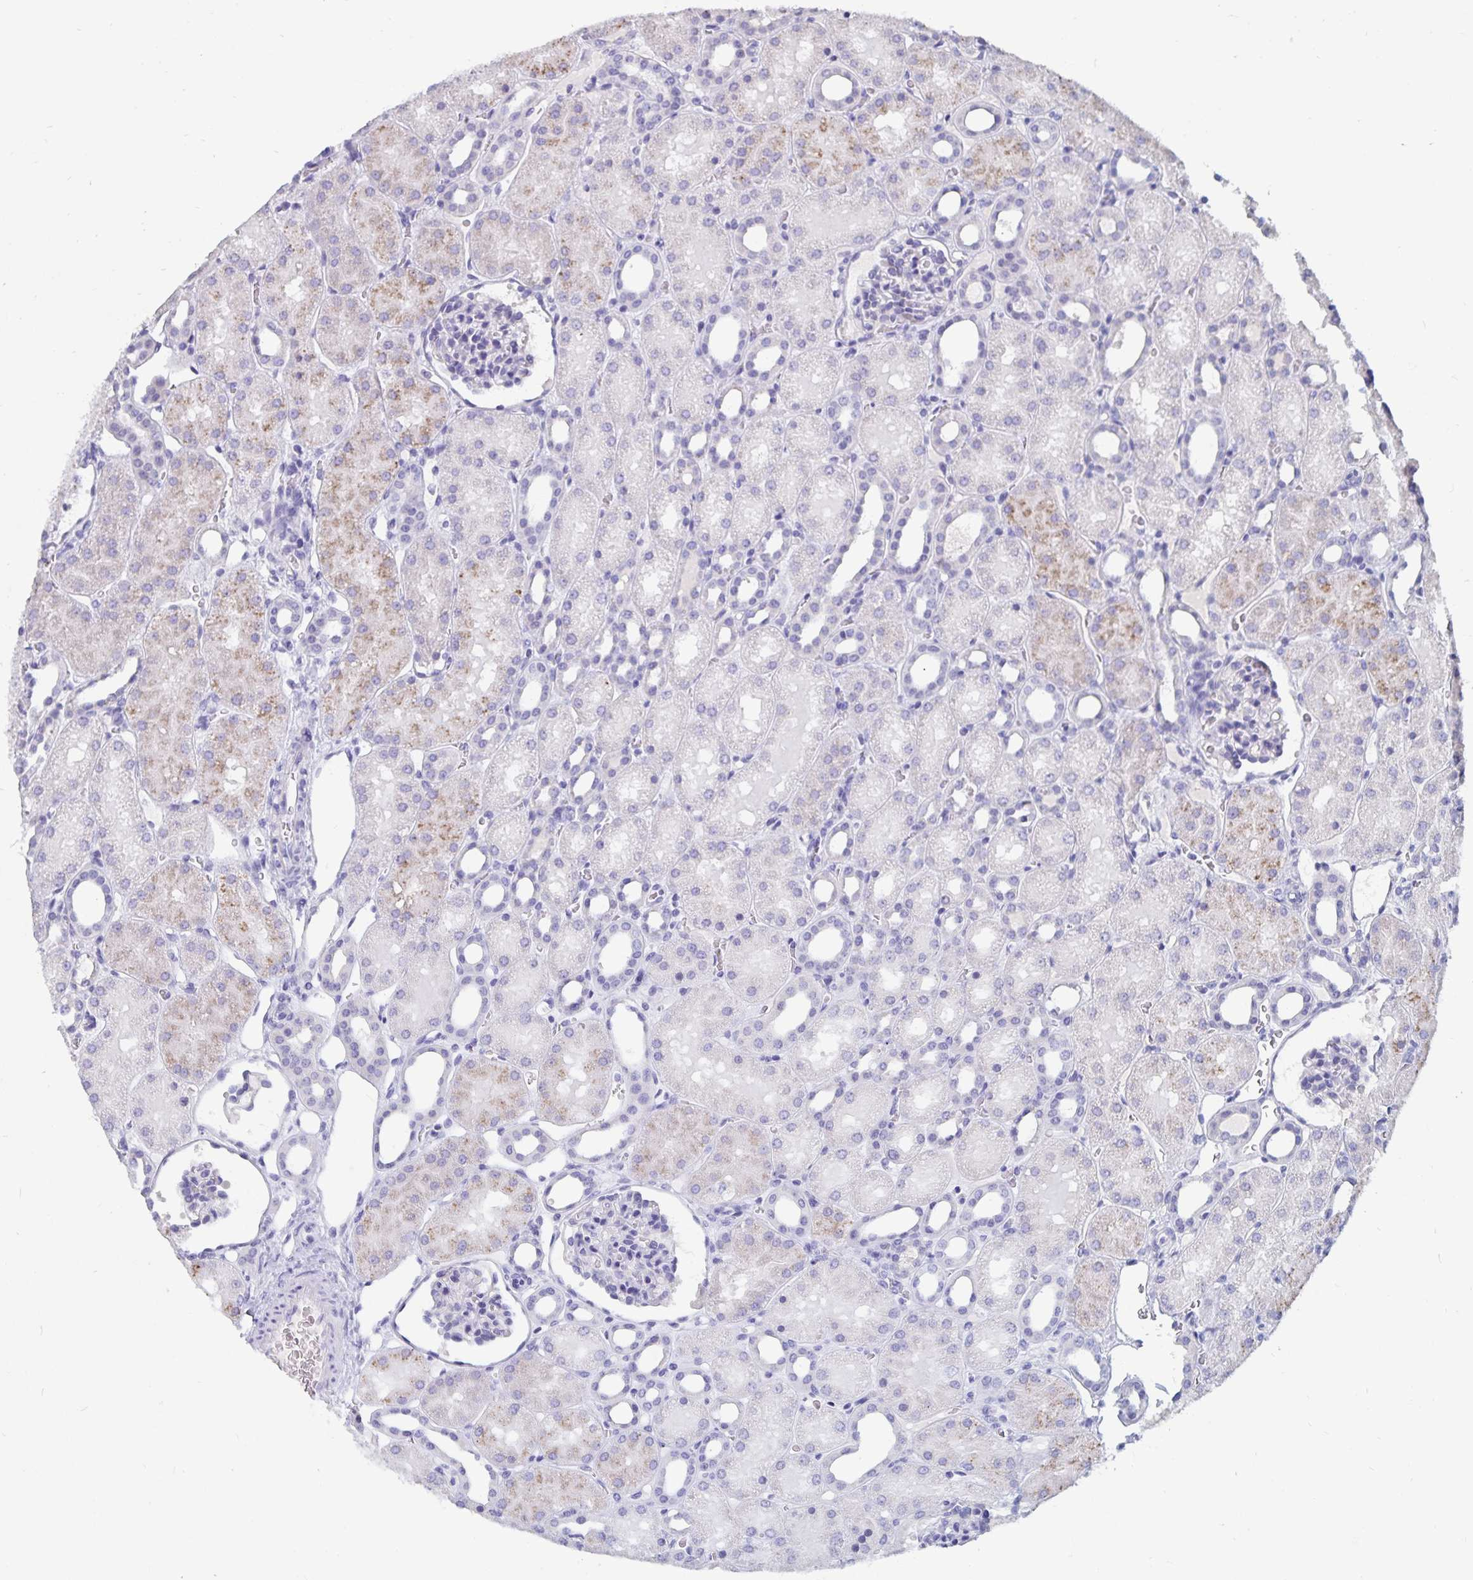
{"staining": {"intensity": "negative", "quantity": "none", "location": "none"}, "tissue": "kidney", "cell_type": "Cells in glomeruli", "image_type": "normal", "snomed": [{"axis": "morphology", "description": "Normal tissue, NOS"}, {"axis": "topography", "description": "Kidney"}], "caption": "Immunohistochemistry image of benign kidney stained for a protein (brown), which reveals no staining in cells in glomeruli.", "gene": "CFAP69", "patient": {"sex": "male", "age": 2}}